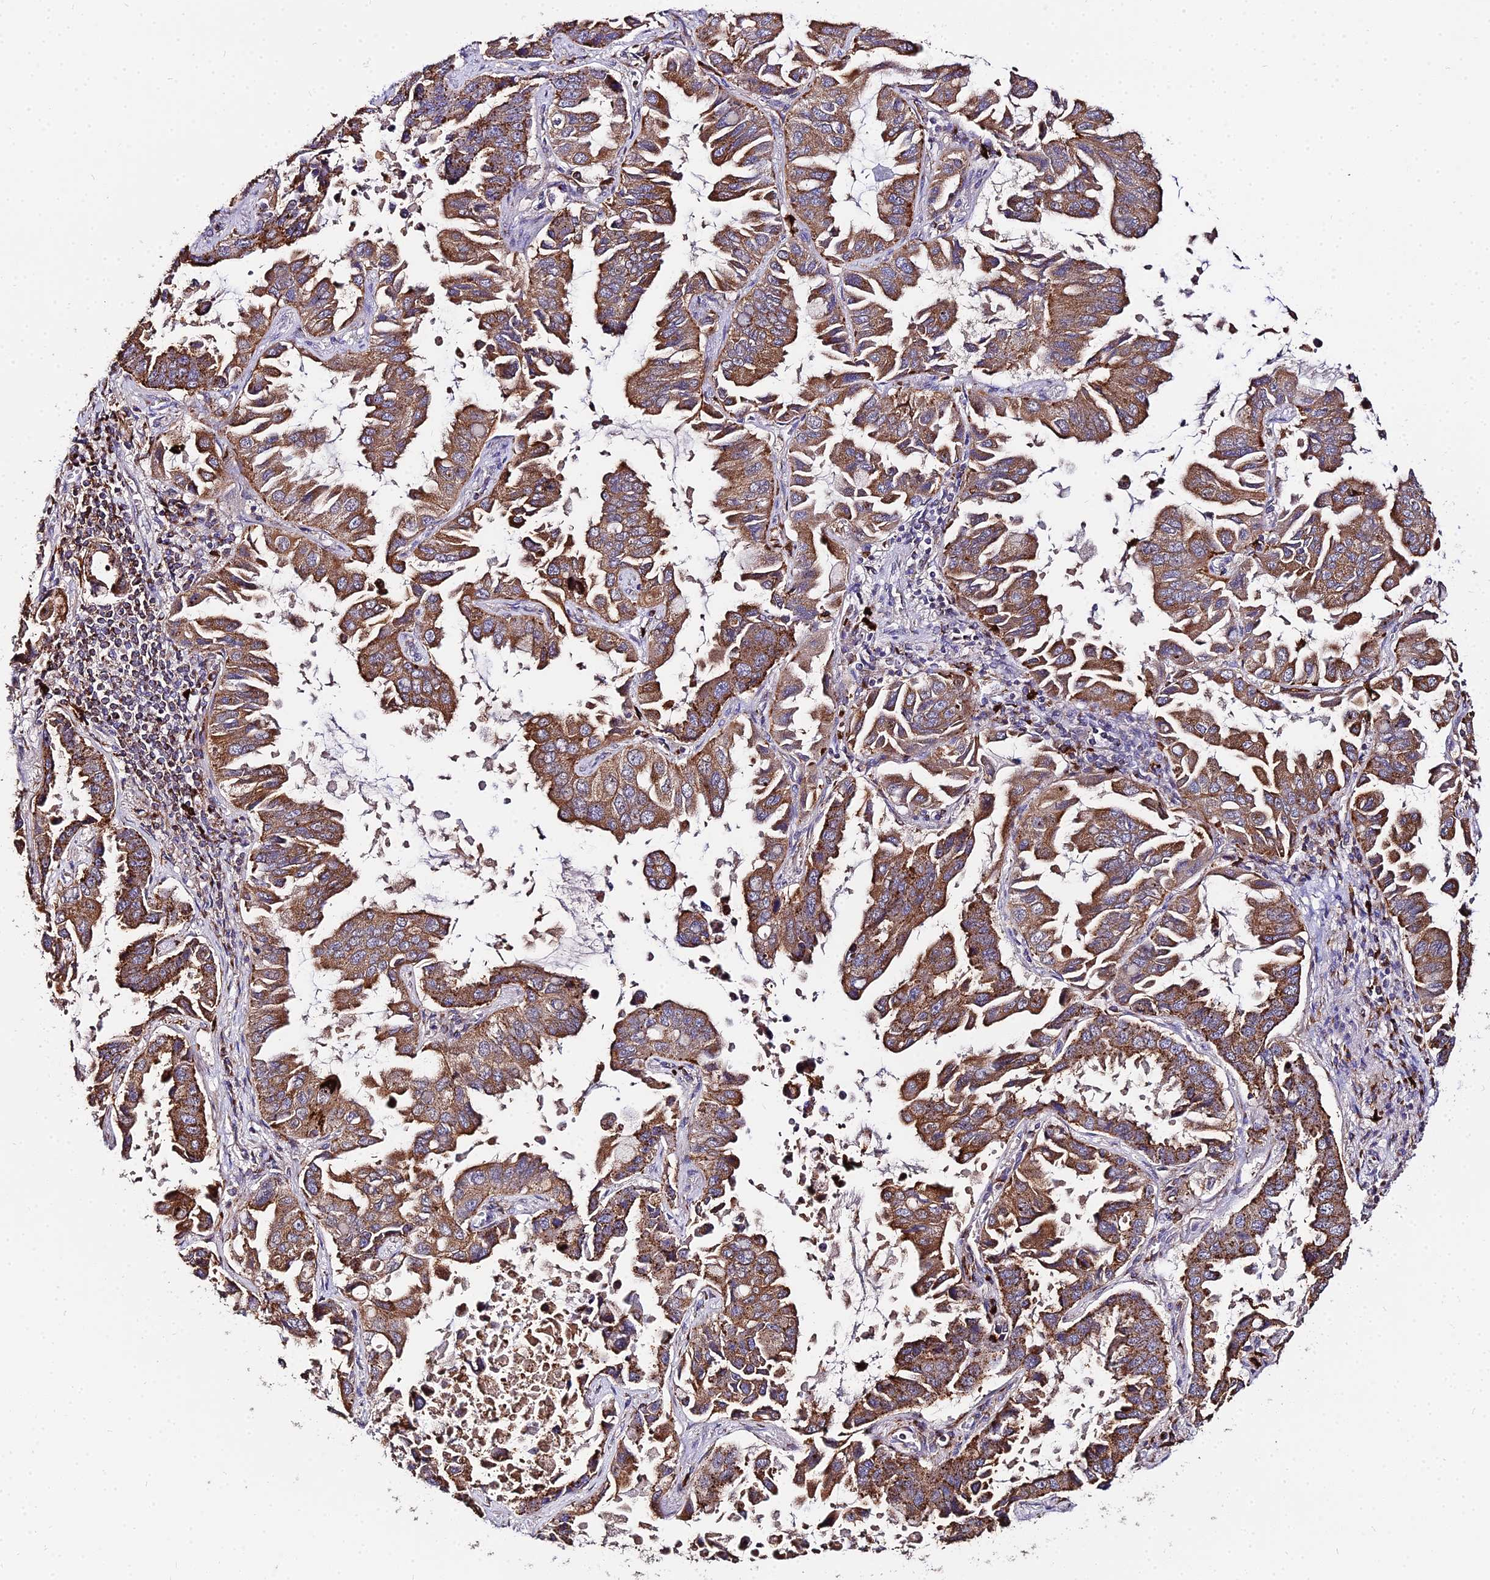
{"staining": {"intensity": "strong", "quantity": ">75%", "location": "cytoplasmic/membranous"}, "tissue": "lung cancer", "cell_type": "Tumor cells", "image_type": "cancer", "snomed": [{"axis": "morphology", "description": "Adenocarcinoma, NOS"}, {"axis": "topography", "description": "Lung"}], "caption": "DAB immunohistochemical staining of human lung cancer (adenocarcinoma) shows strong cytoplasmic/membranous protein expression in approximately >75% of tumor cells. The protein of interest is stained brown, and the nuclei are stained in blue (DAB (3,3'-diaminobenzidine) IHC with brightfield microscopy, high magnification).", "gene": "PEX19", "patient": {"sex": "male", "age": 64}}